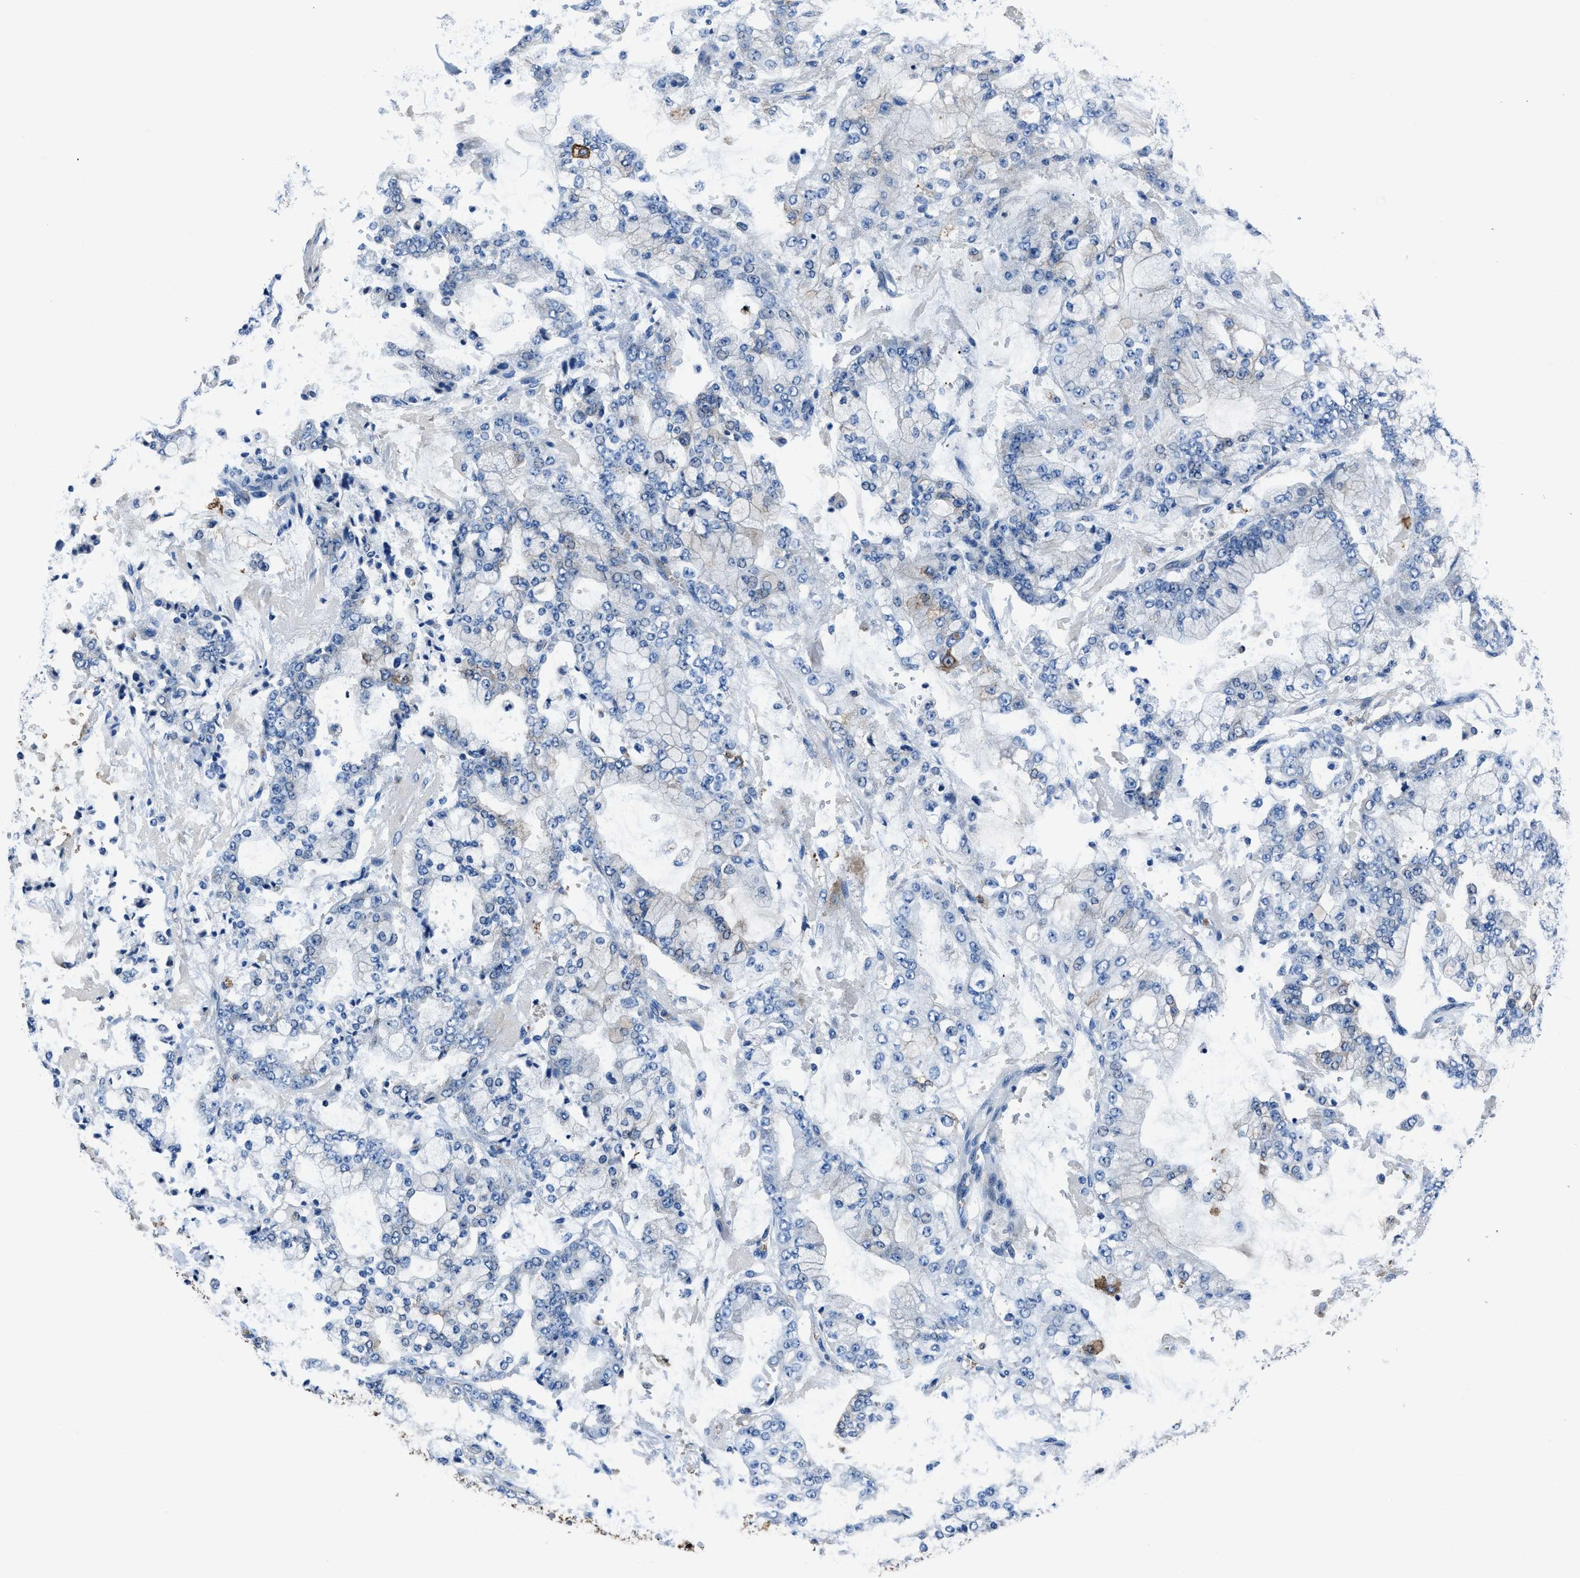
{"staining": {"intensity": "negative", "quantity": "none", "location": "none"}, "tissue": "stomach cancer", "cell_type": "Tumor cells", "image_type": "cancer", "snomed": [{"axis": "morphology", "description": "Adenocarcinoma, NOS"}, {"axis": "topography", "description": "Stomach"}], "caption": "Immunohistochemical staining of stomach cancer shows no significant expression in tumor cells.", "gene": "FTL", "patient": {"sex": "male", "age": 76}}